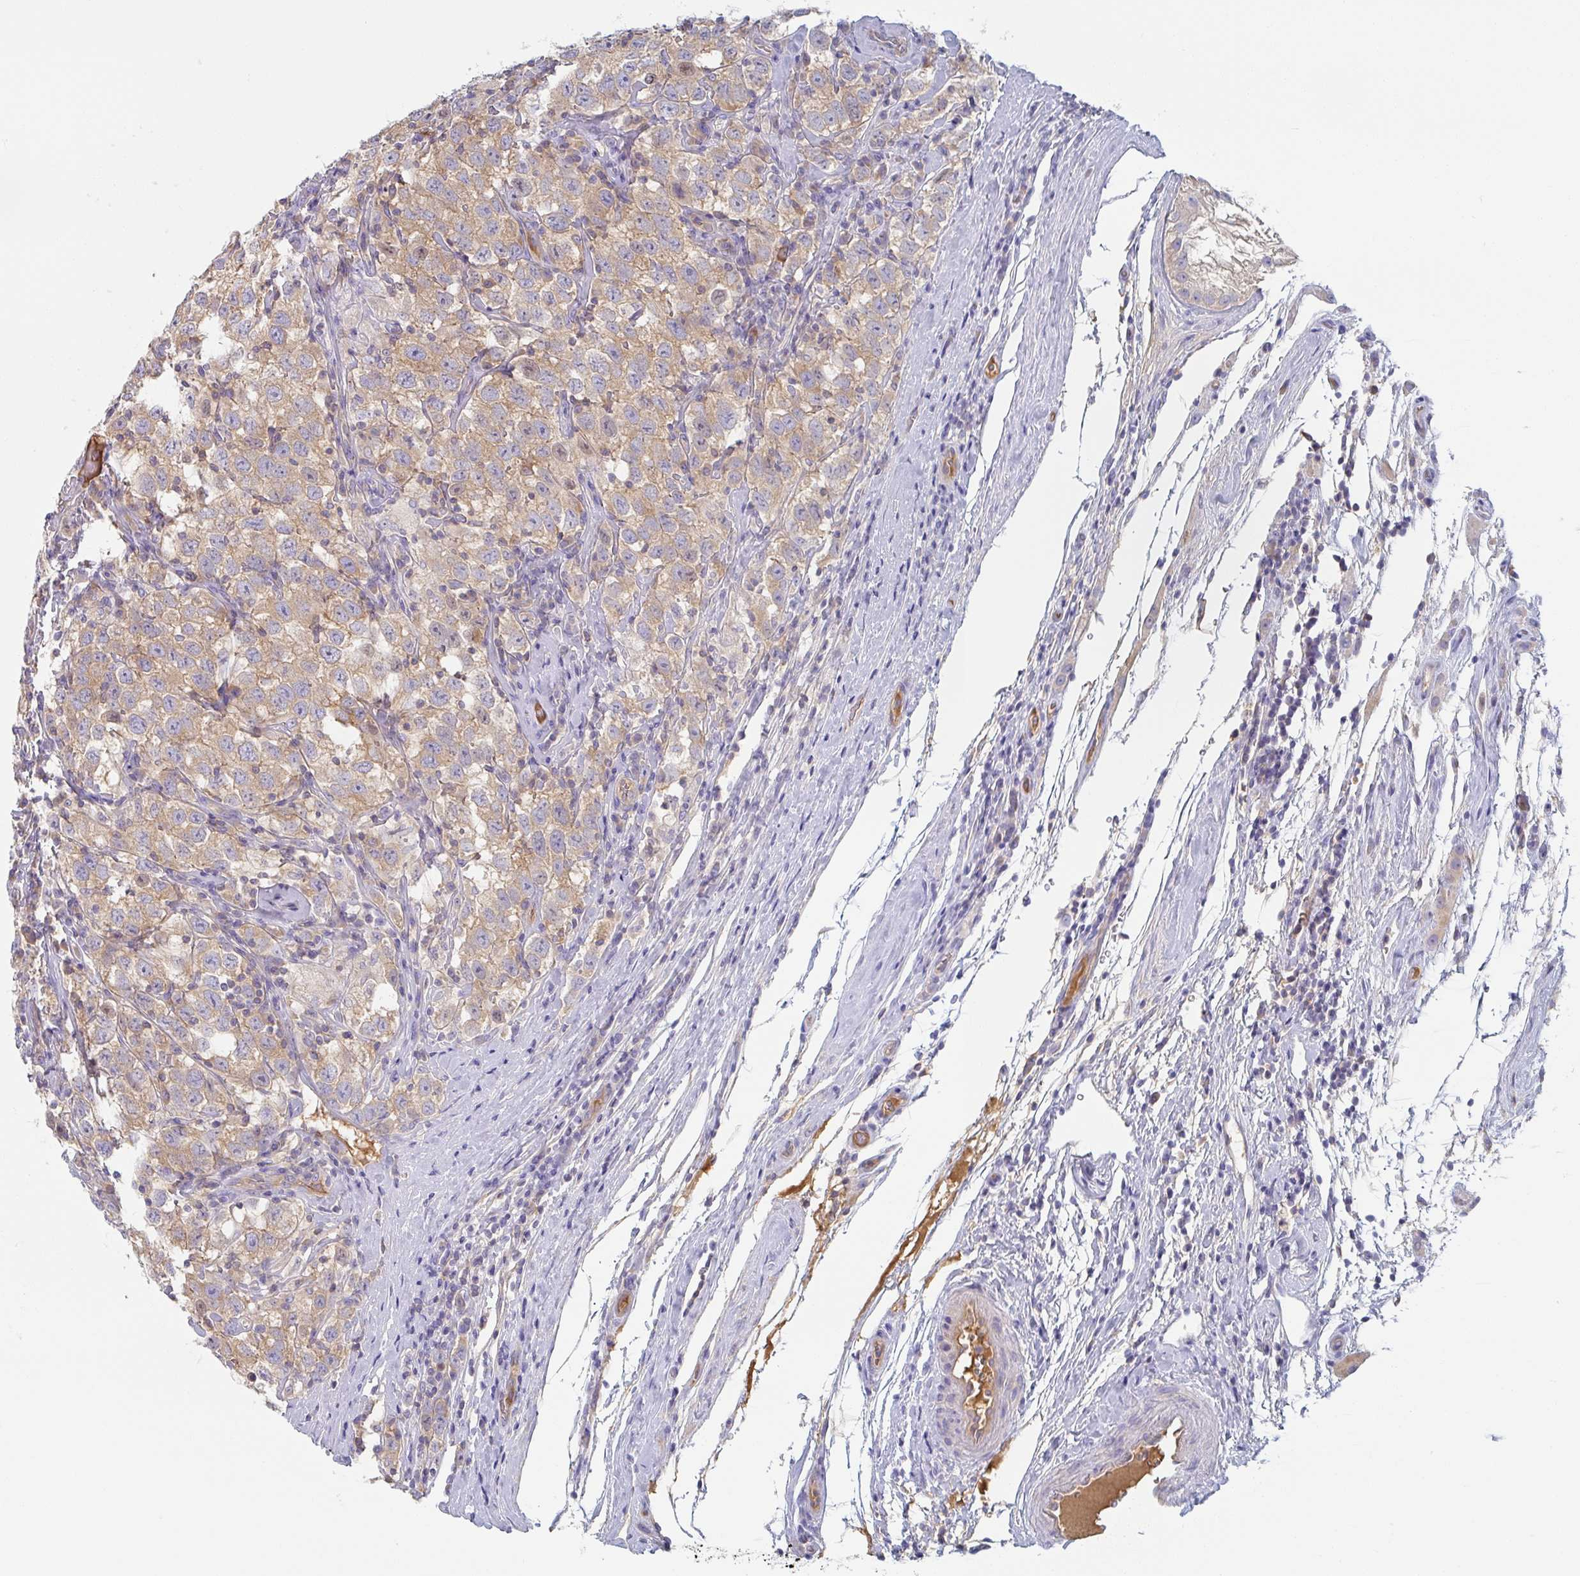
{"staining": {"intensity": "moderate", "quantity": ">75%", "location": "cytoplasmic/membranous"}, "tissue": "testis cancer", "cell_type": "Tumor cells", "image_type": "cancer", "snomed": [{"axis": "morphology", "description": "Seminoma, NOS"}, {"axis": "topography", "description": "Testis"}], "caption": "Immunohistochemical staining of seminoma (testis) shows medium levels of moderate cytoplasmic/membranous protein positivity in about >75% of tumor cells. Using DAB (brown) and hematoxylin (blue) stains, captured at high magnification using brightfield microscopy.", "gene": "AMPD2", "patient": {"sex": "male", "age": 41}}